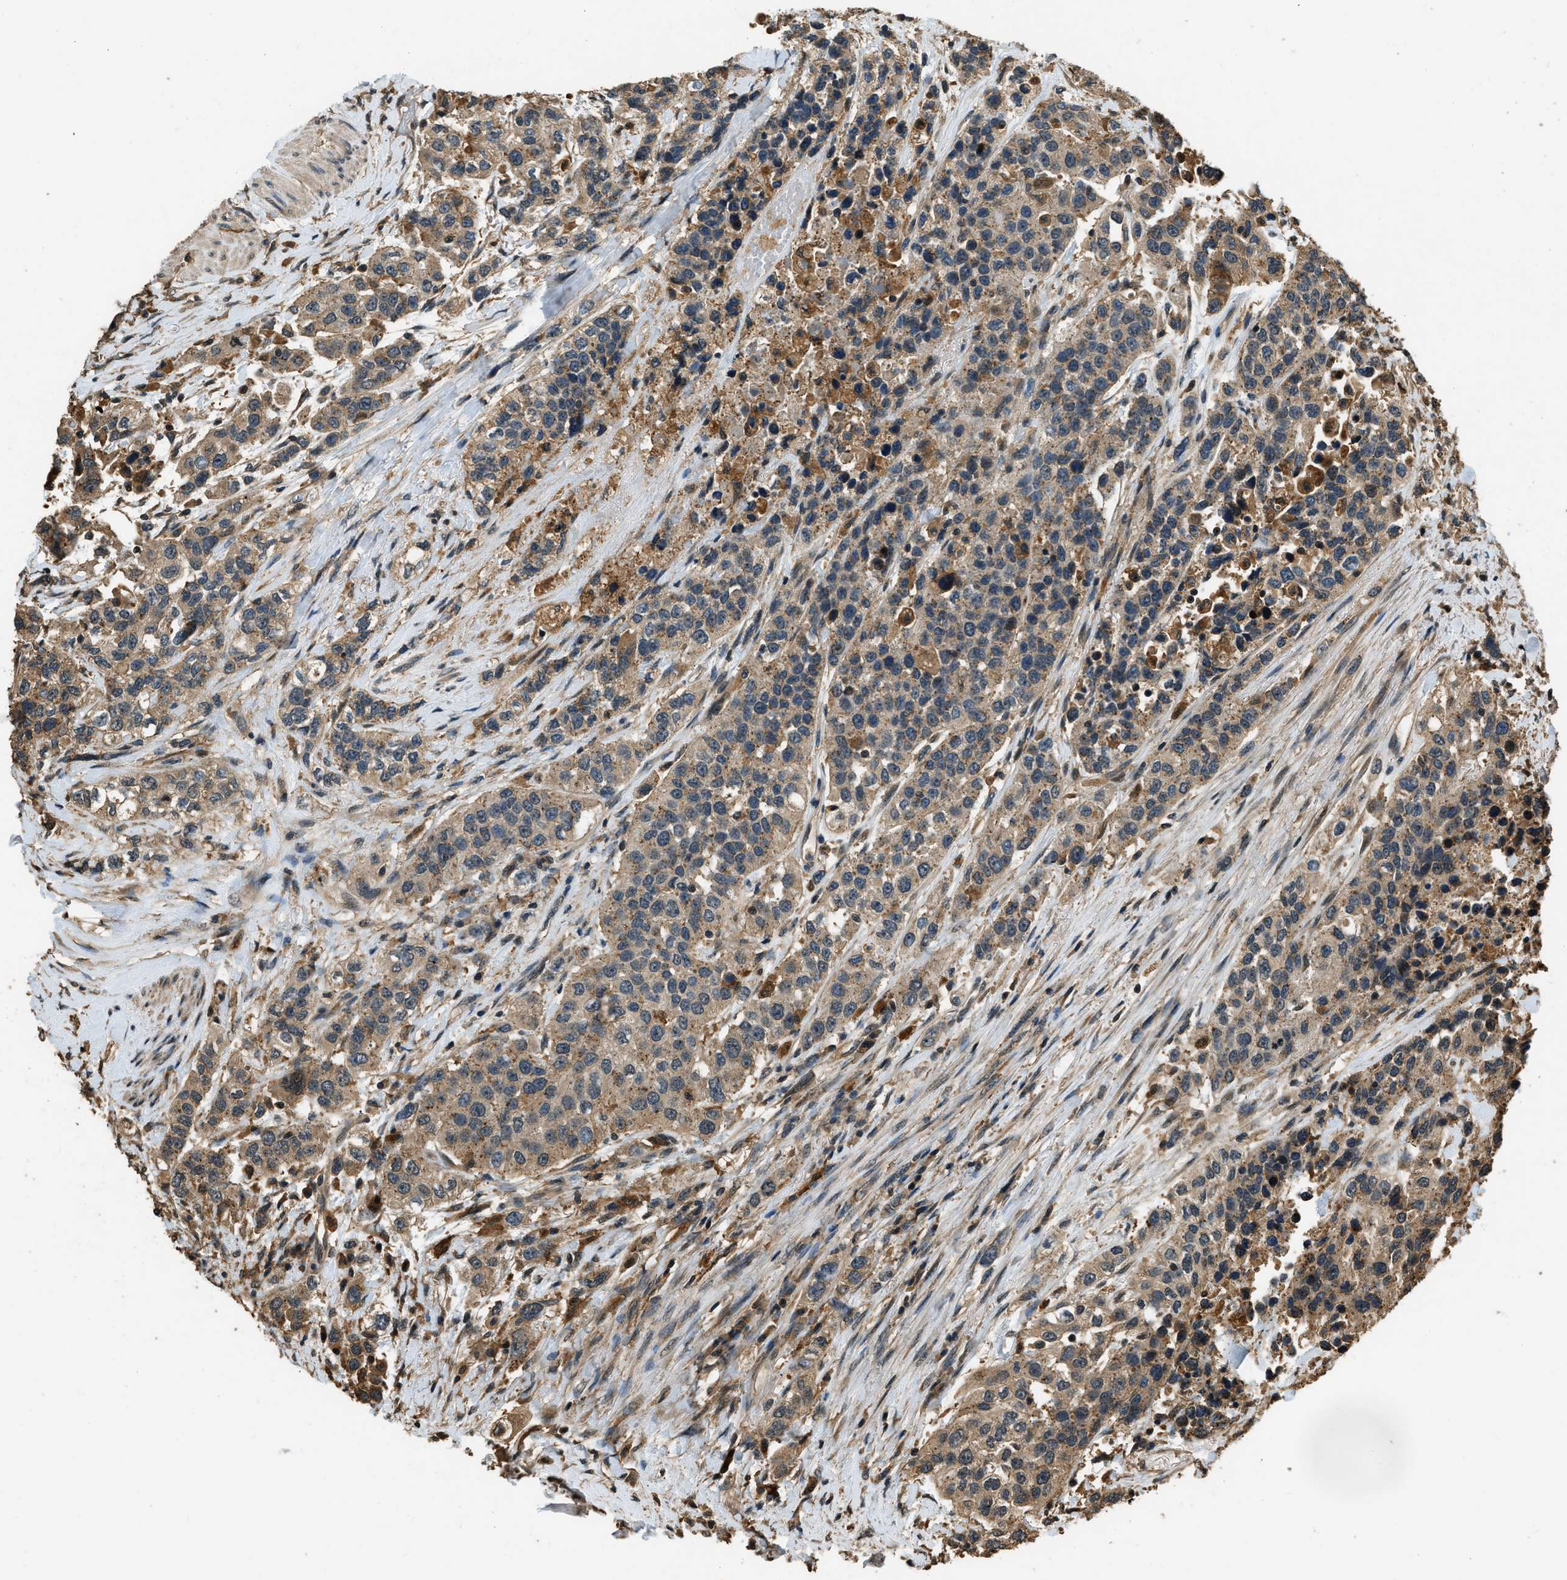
{"staining": {"intensity": "moderate", "quantity": "25%-75%", "location": "cytoplasmic/membranous"}, "tissue": "urothelial cancer", "cell_type": "Tumor cells", "image_type": "cancer", "snomed": [{"axis": "morphology", "description": "Urothelial carcinoma, High grade"}, {"axis": "topography", "description": "Urinary bladder"}], "caption": "Immunohistochemistry (IHC) (DAB) staining of urothelial carcinoma (high-grade) reveals moderate cytoplasmic/membranous protein positivity in about 25%-75% of tumor cells.", "gene": "RAP2A", "patient": {"sex": "female", "age": 80}}